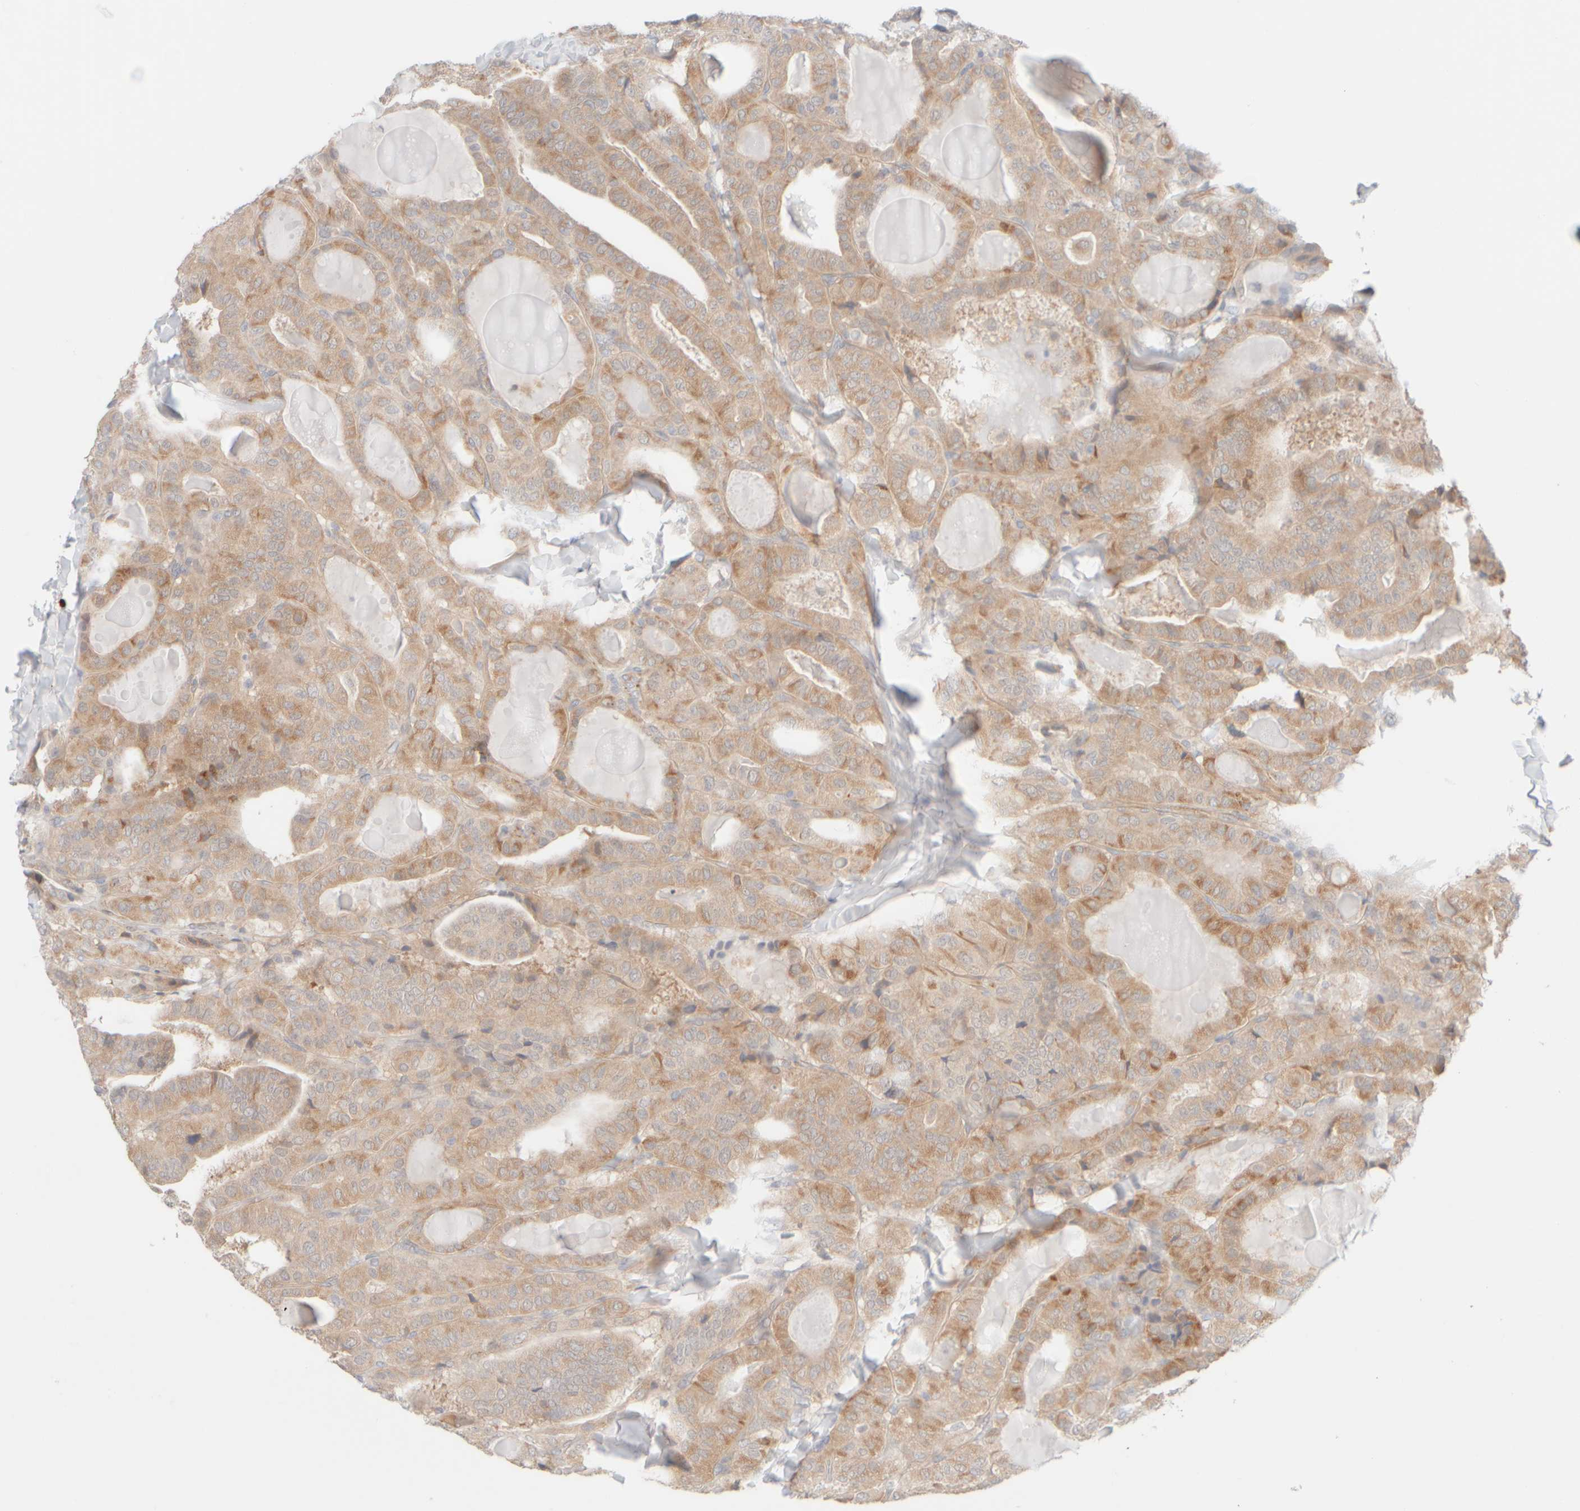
{"staining": {"intensity": "moderate", "quantity": ">75%", "location": "cytoplasmic/membranous"}, "tissue": "thyroid cancer", "cell_type": "Tumor cells", "image_type": "cancer", "snomed": [{"axis": "morphology", "description": "Papillary adenocarcinoma, NOS"}, {"axis": "topography", "description": "Thyroid gland"}], "caption": "Thyroid cancer stained with a protein marker reveals moderate staining in tumor cells.", "gene": "UNC13B", "patient": {"sex": "male", "age": 77}}